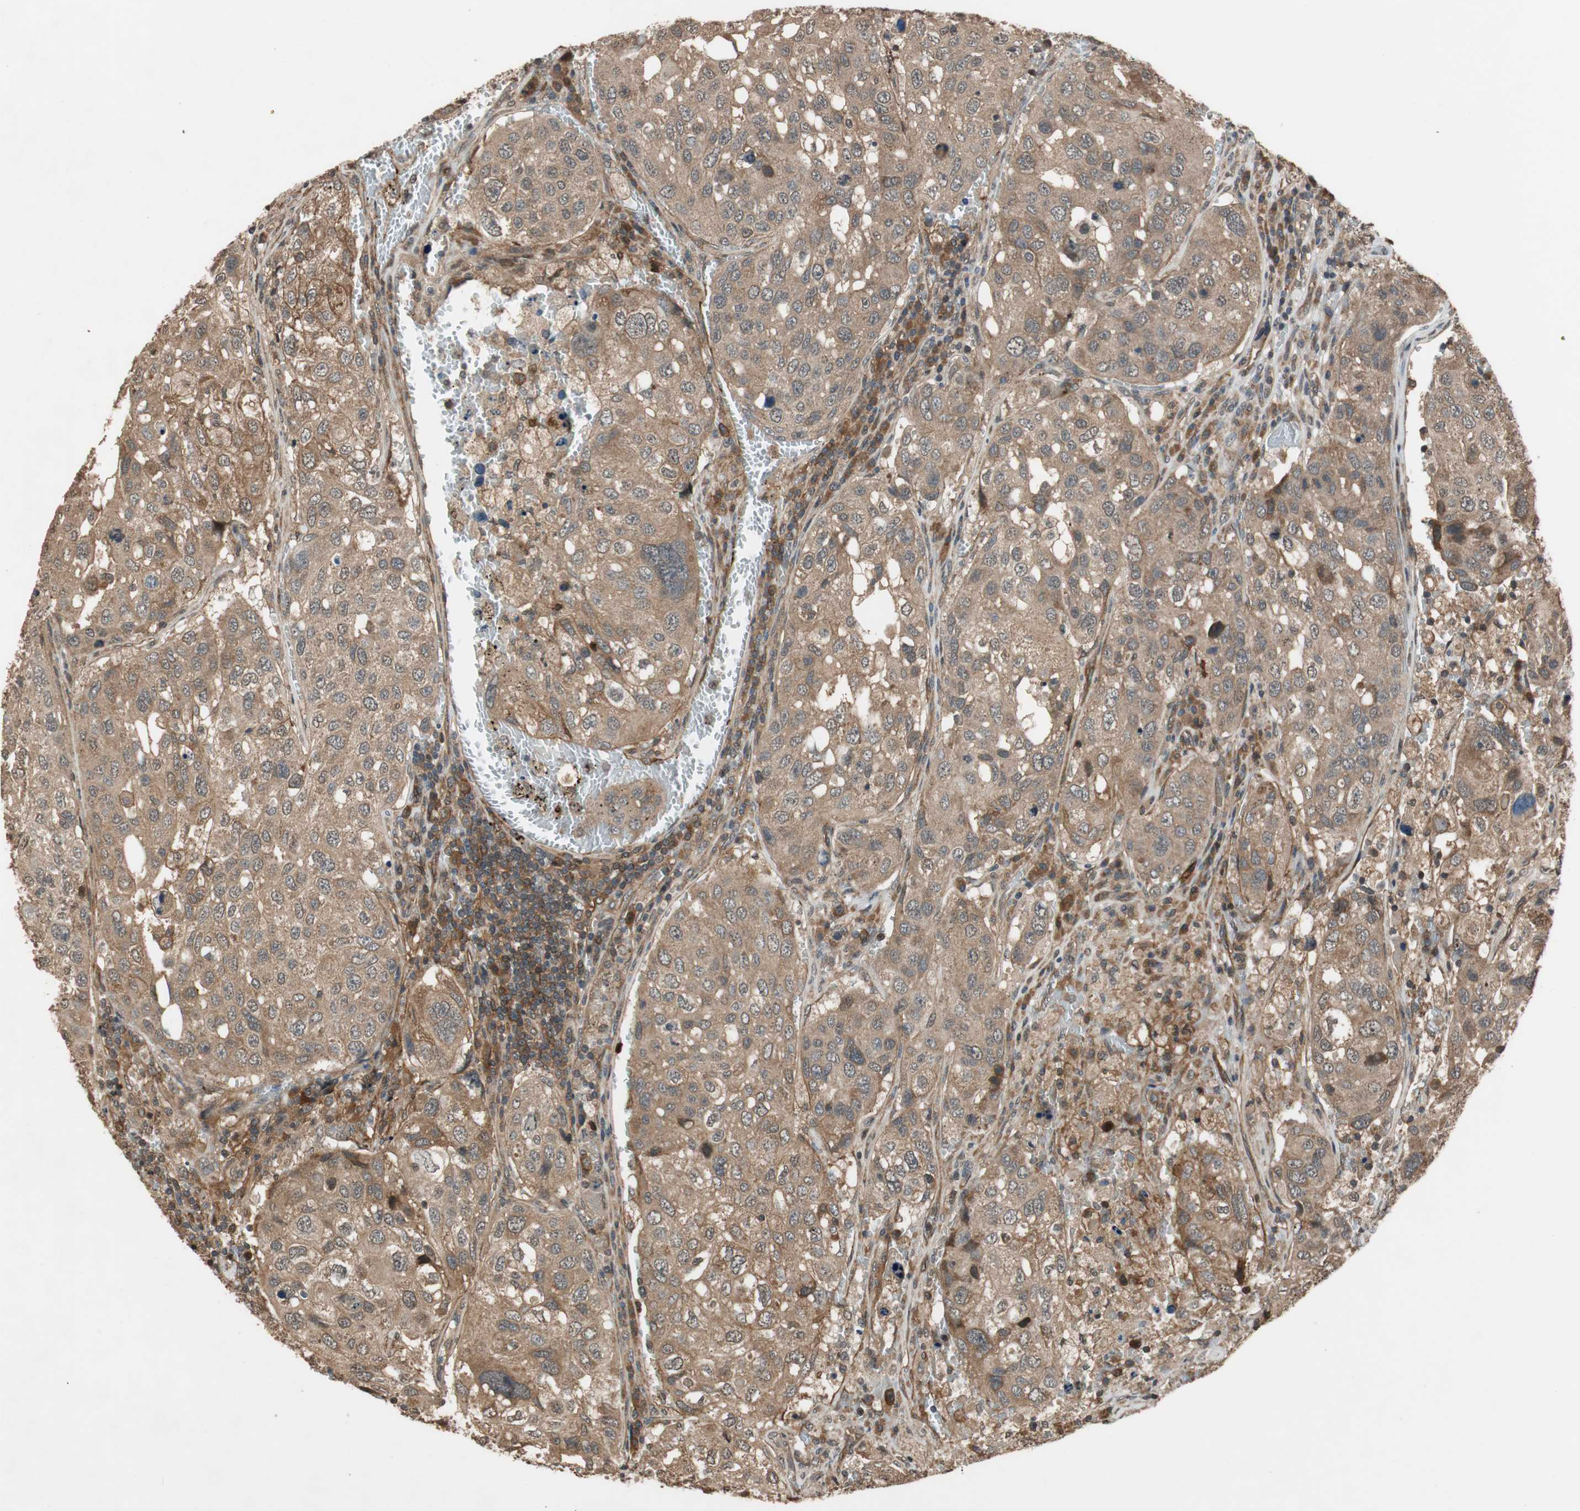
{"staining": {"intensity": "moderate", "quantity": ">75%", "location": "cytoplasmic/membranous"}, "tissue": "urothelial cancer", "cell_type": "Tumor cells", "image_type": "cancer", "snomed": [{"axis": "morphology", "description": "Urothelial carcinoma, High grade"}, {"axis": "topography", "description": "Lymph node"}, {"axis": "topography", "description": "Urinary bladder"}], "caption": "Brown immunohistochemical staining in human urothelial carcinoma (high-grade) reveals moderate cytoplasmic/membranous expression in approximately >75% of tumor cells. The protein of interest is shown in brown color, while the nuclei are stained blue.", "gene": "TMEM230", "patient": {"sex": "male", "age": 51}}